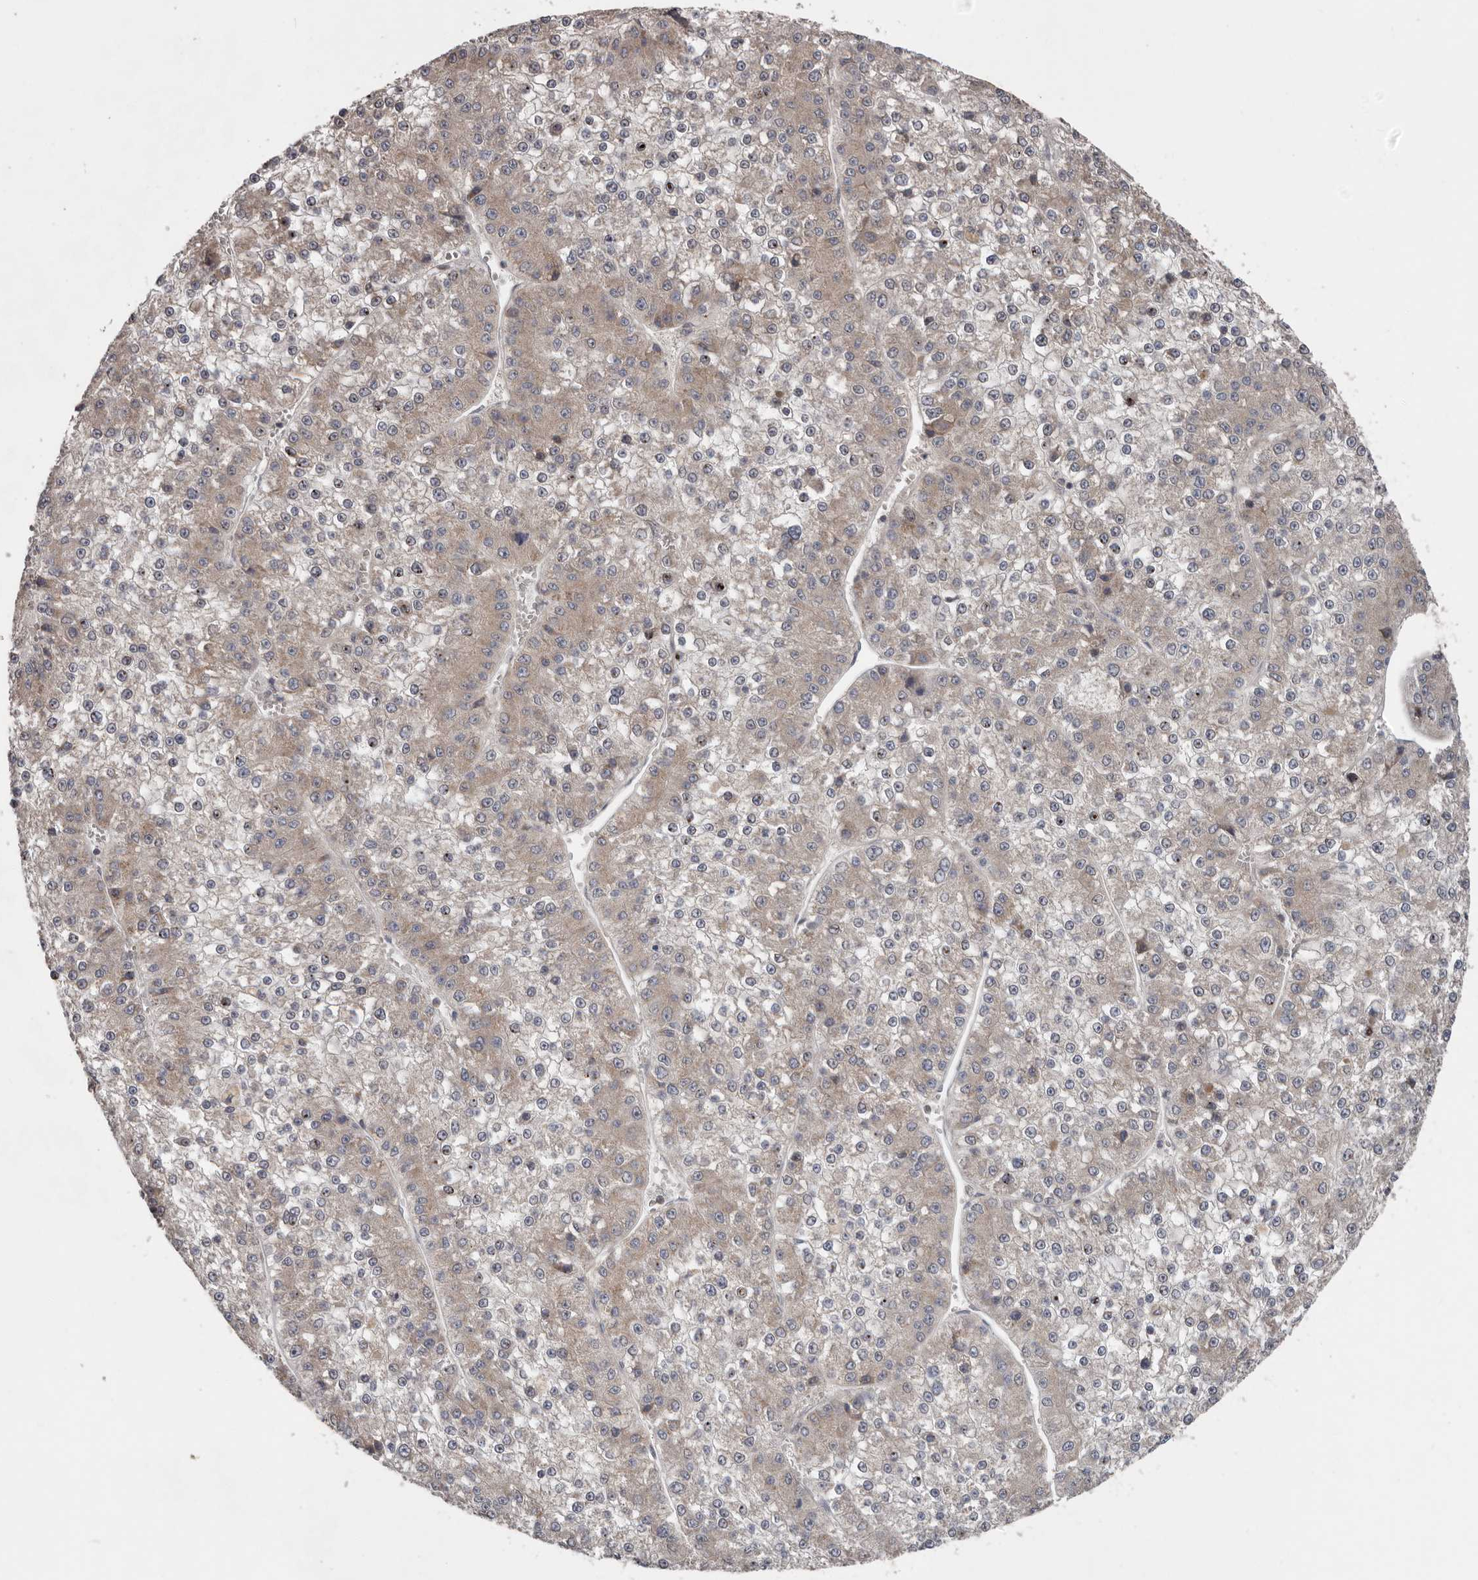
{"staining": {"intensity": "weak", "quantity": "25%-75%", "location": "cytoplasmic/membranous"}, "tissue": "liver cancer", "cell_type": "Tumor cells", "image_type": "cancer", "snomed": [{"axis": "morphology", "description": "Carcinoma, Hepatocellular, NOS"}, {"axis": "topography", "description": "Liver"}], "caption": "Protein expression analysis of liver cancer demonstrates weak cytoplasmic/membranous expression in approximately 25%-75% of tumor cells. Using DAB (brown) and hematoxylin (blue) stains, captured at high magnification using brightfield microscopy.", "gene": "CHML", "patient": {"sex": "female", "age": 73}}